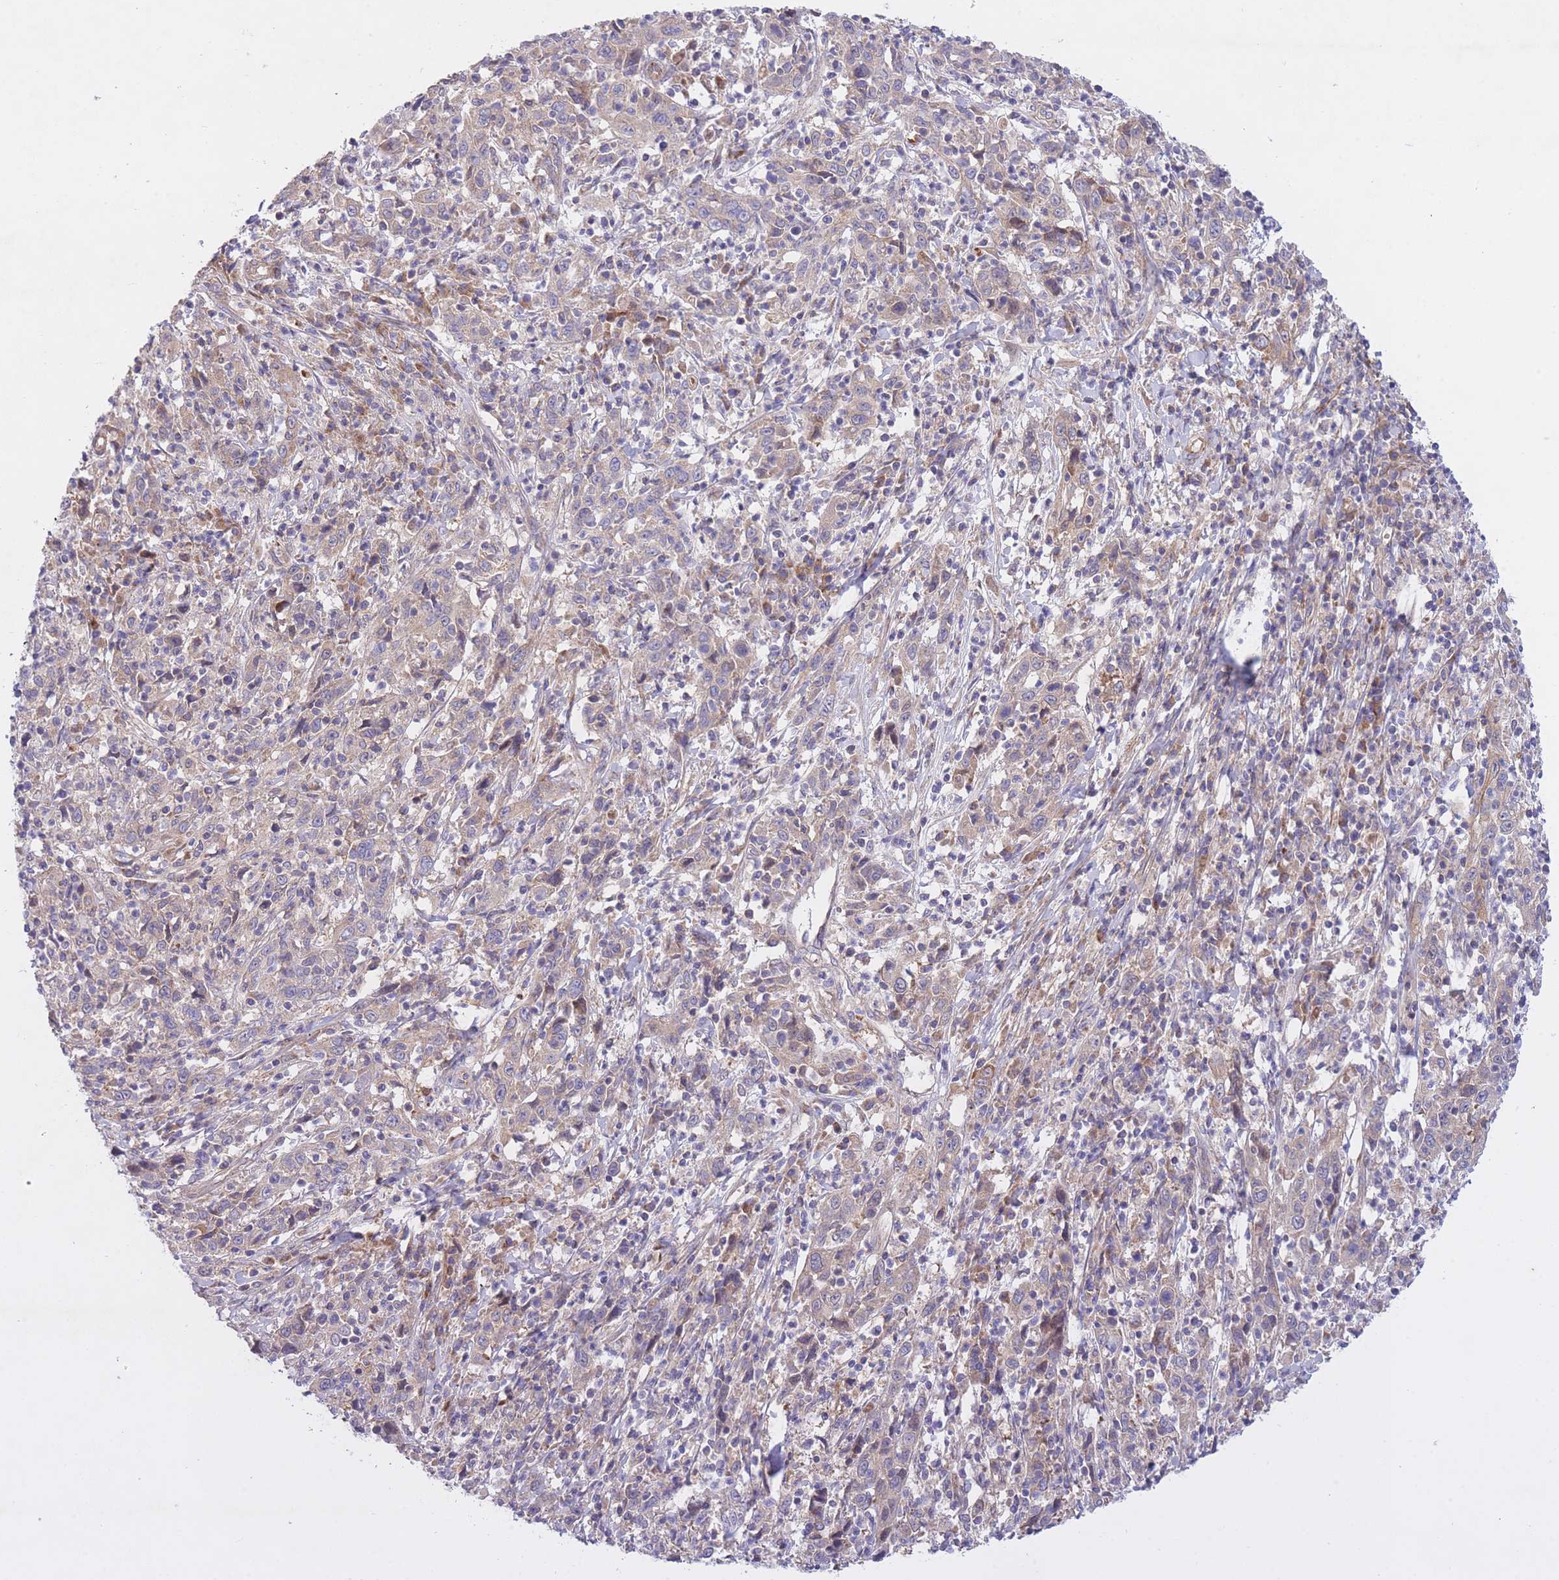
{"staining": {"intensity": "weak", "quantity": "<25%", "location": "cytoplasmic/membranous"}, "tissue": "cervical cancer", "cell_type": "Tumor cells", "image_type": "cancer", "snomed": [{"axis": "morphology", "description": "Squamous cell carcinoma, NOS"}, {"axis": "topography", "description": "Cervix"}], "caption": "Immunohistochemistry of squamous cell carcinoma (cervical) demonstrates no expression in tumor cells.", "gene": "CHAC1", "patient": {"sex": "female", "age": 46}}